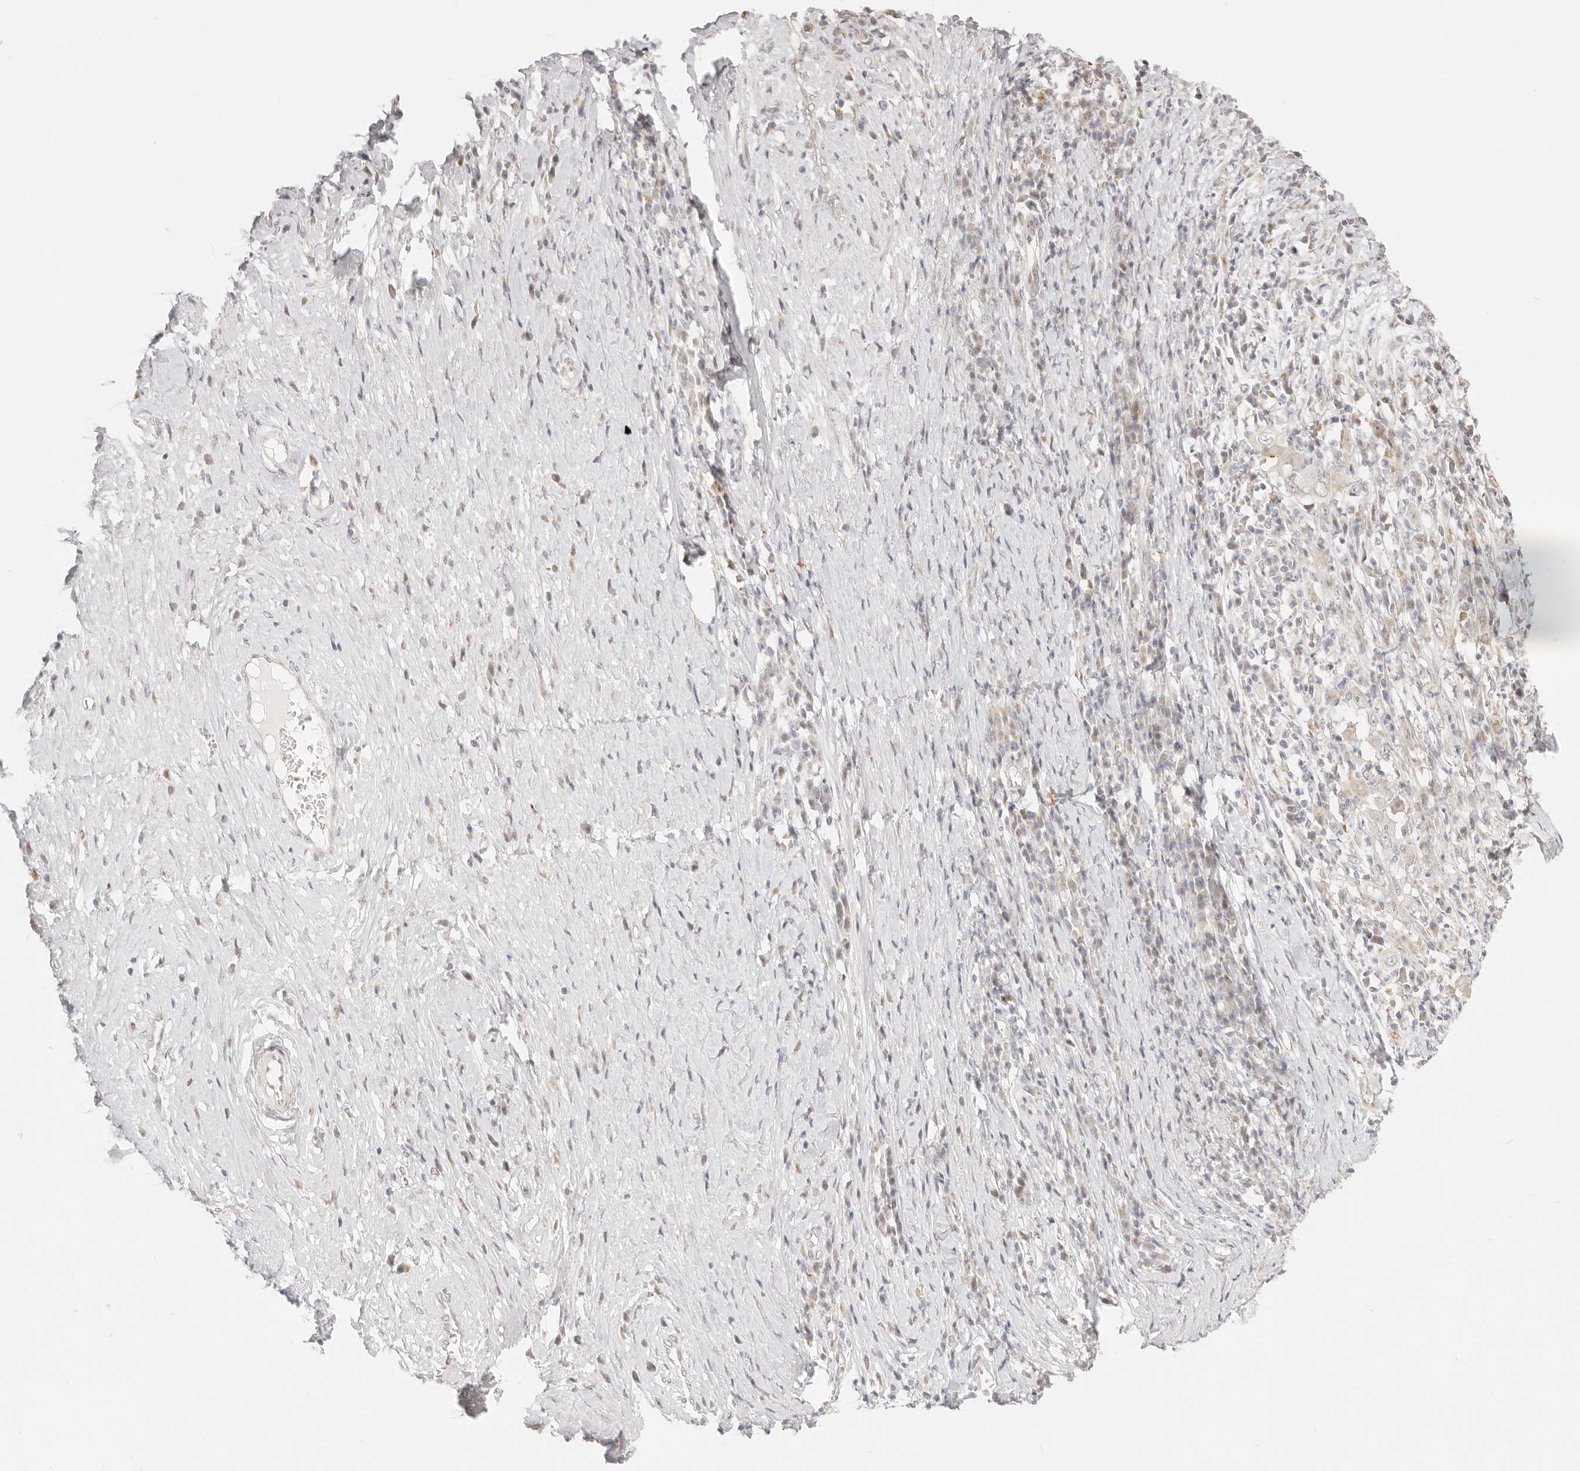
{"staining": {"intensity": "negative", "quantity": "none", "location": "none"}, "tissue": "cervical cancer", "cell_type": "Tumor cells", "image_type": "cancer", "snomed": [{"axis": "morphology", "description": "Squamous cell carcinoma, NOS"}, {"axis": "topography", "description": "Cervix"}], "caption": "Cervical cancer (squamous cell carcinoma) was stained to show a protein in brown. There is no significant positivity in tumor cells.", "gene": "FAM20B", "patient": {"sex": "female", "age": 46}}